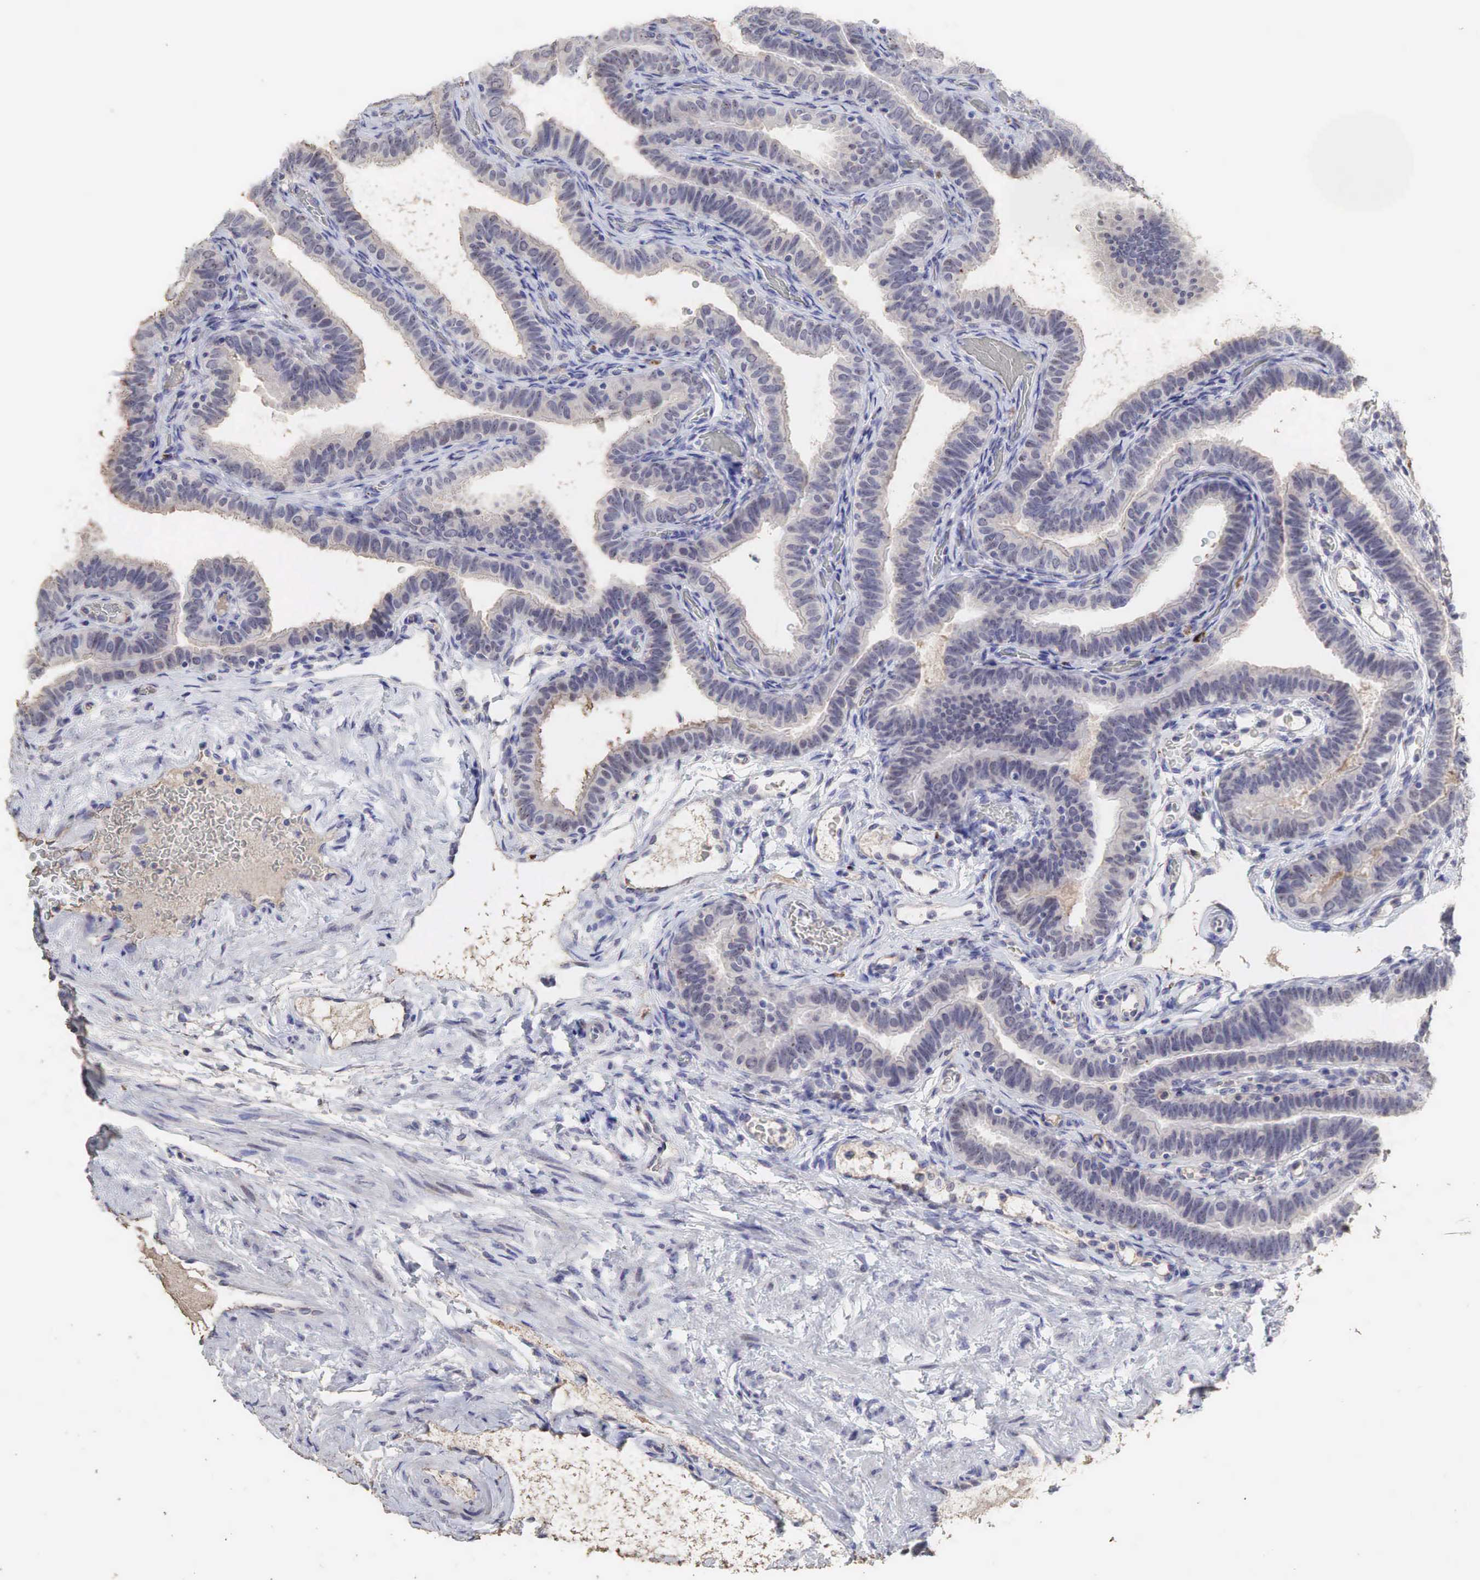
{"staining": {"intensity": "weak", "quantity": "<25%", "location": "nuclear"}, "tissue": "fallopian tube", "cell_type": "Glandular cells", "image_type": "normal", "snomed": [{"axis": "morphology", "description": "Normal tissue, NOS"}, {"axis": "topography", "description": "Vagina"}, {"axis": "topography", "description": "Fallopian tube"}], "caption": "This is a histopathology image of immunohistochemistry (IHC) staining of benign fallopian tube, which shows no expression in glandular cells. (DAB (3,3'-diaminobenzidine) immunohistochemistry (IHC) with hematoxylin counter stain).", "gene": "DKC1", "patient": {"sex": "female", "age": 38}}